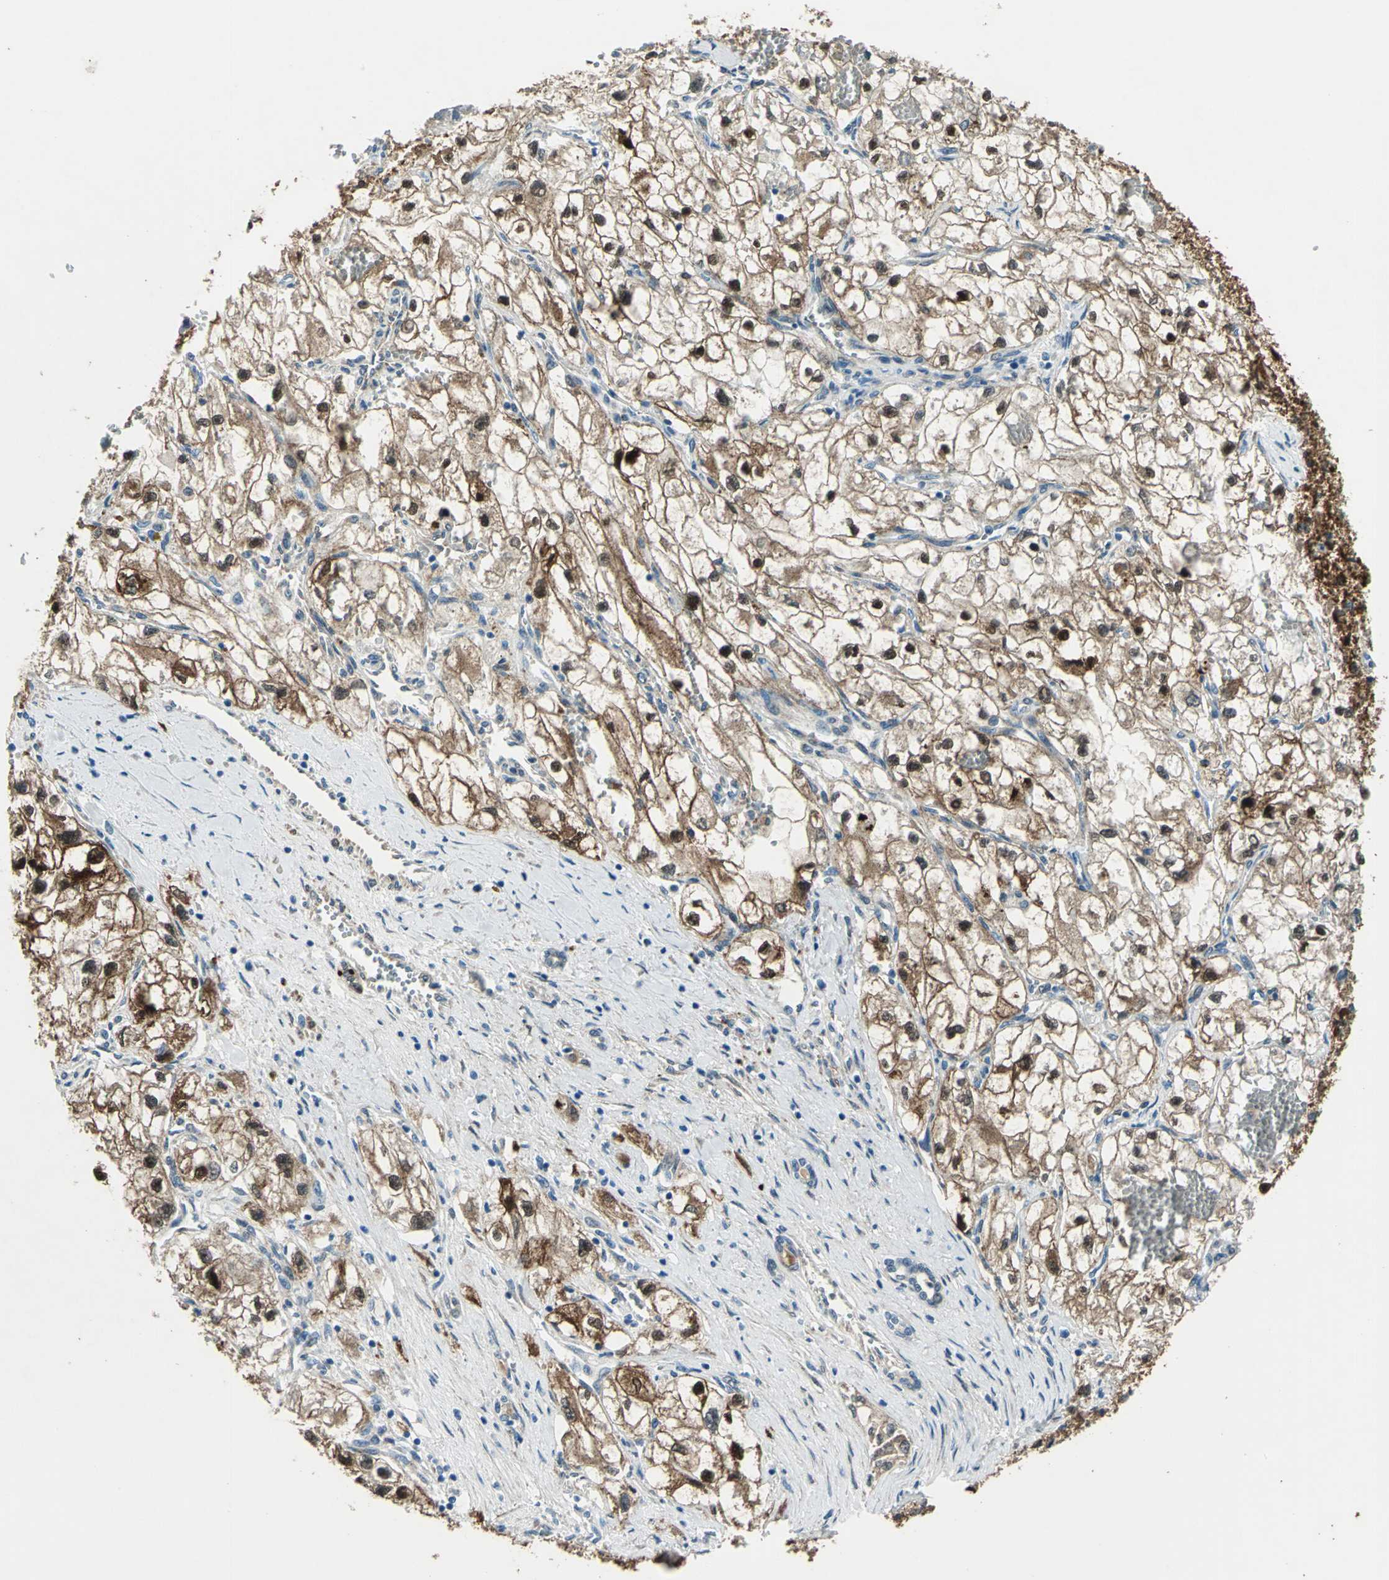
{"staining": {"intensity": "moderate", "quantity": "25%-75%", "location": "cytoplasmic/membranous"}, "tissue": "renal cancer", "cell_type": "Tumor cells", "image_type": "cancer", "snomed": [{"axis": "morphology", "description": "Adenocarcinoma, NOS"}, {"axis": "topography", "description": "Kidney"}], "caption": "Moderate cytoplasmic/membranous staining for a protein is appreciated in about 25%-75% of tumor cells of renal adenocarcinoma using IHC.", "gene": "HSPB1", "patient": {"sex": "female", "age": 70}}